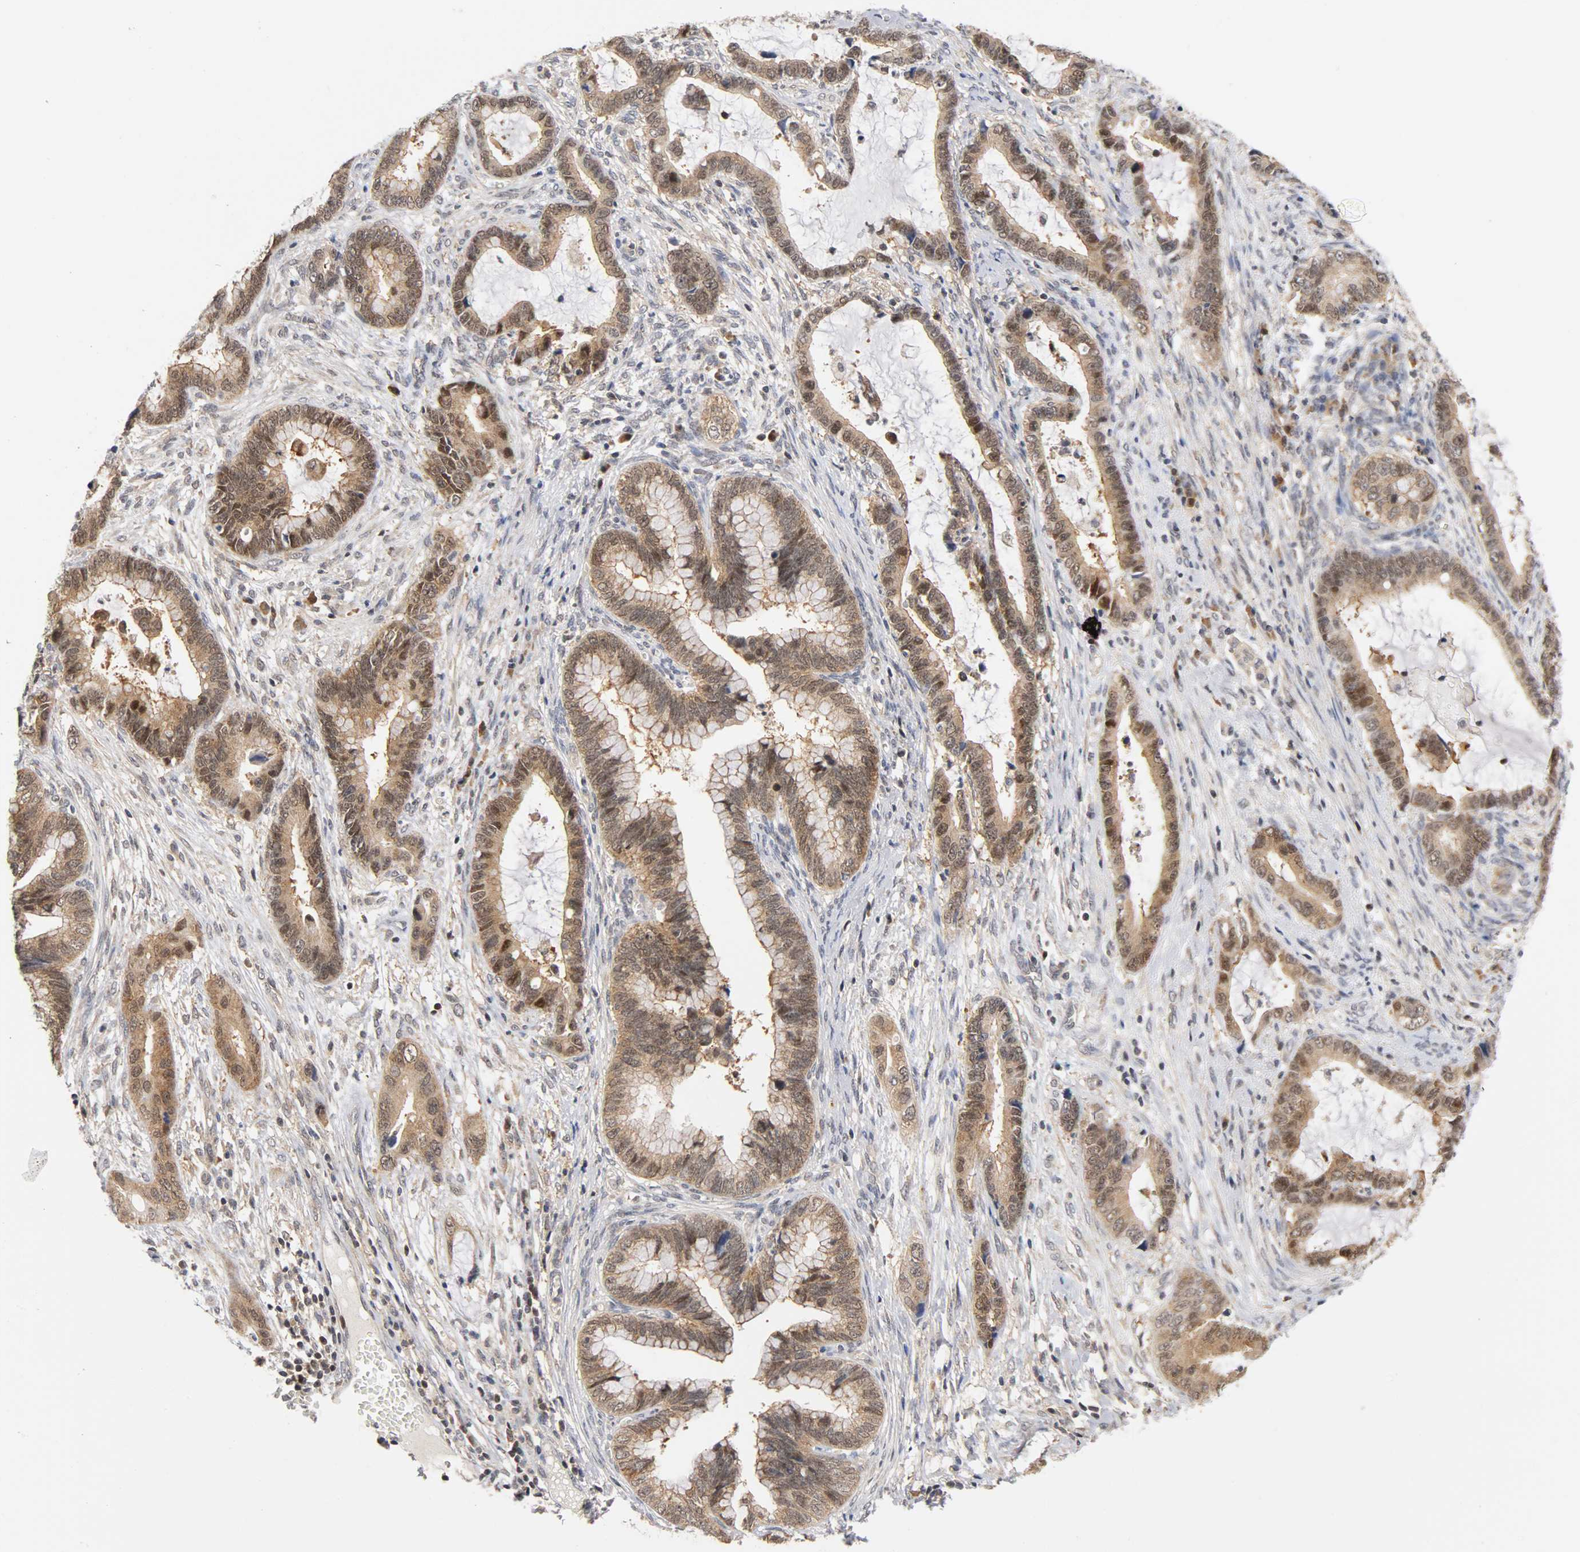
{"staining": {"intensity": "moderate", "quantity": ">75%", "location": "cytoplasmic/membranous,nuclear"}, "tissue": "cervical cancer", "cell_type": "Tumor cells", "image_type": "cancer", "snomed": [{"axis": "morphology", "description": "Adenocarcinoma, NOS"}, {"axis": "topography", "description": "Cervix"}], "caption": "A photomicrograph showing moderate cytoplasmic/membranous and nuclear positivity in about >75% of tumor cells in cervical cancer (adenocarcinoma), as visualized by brown immunohistochemical staining.", "gene": "UBE2M", "patient": {"sex": "female", "age": 44}}